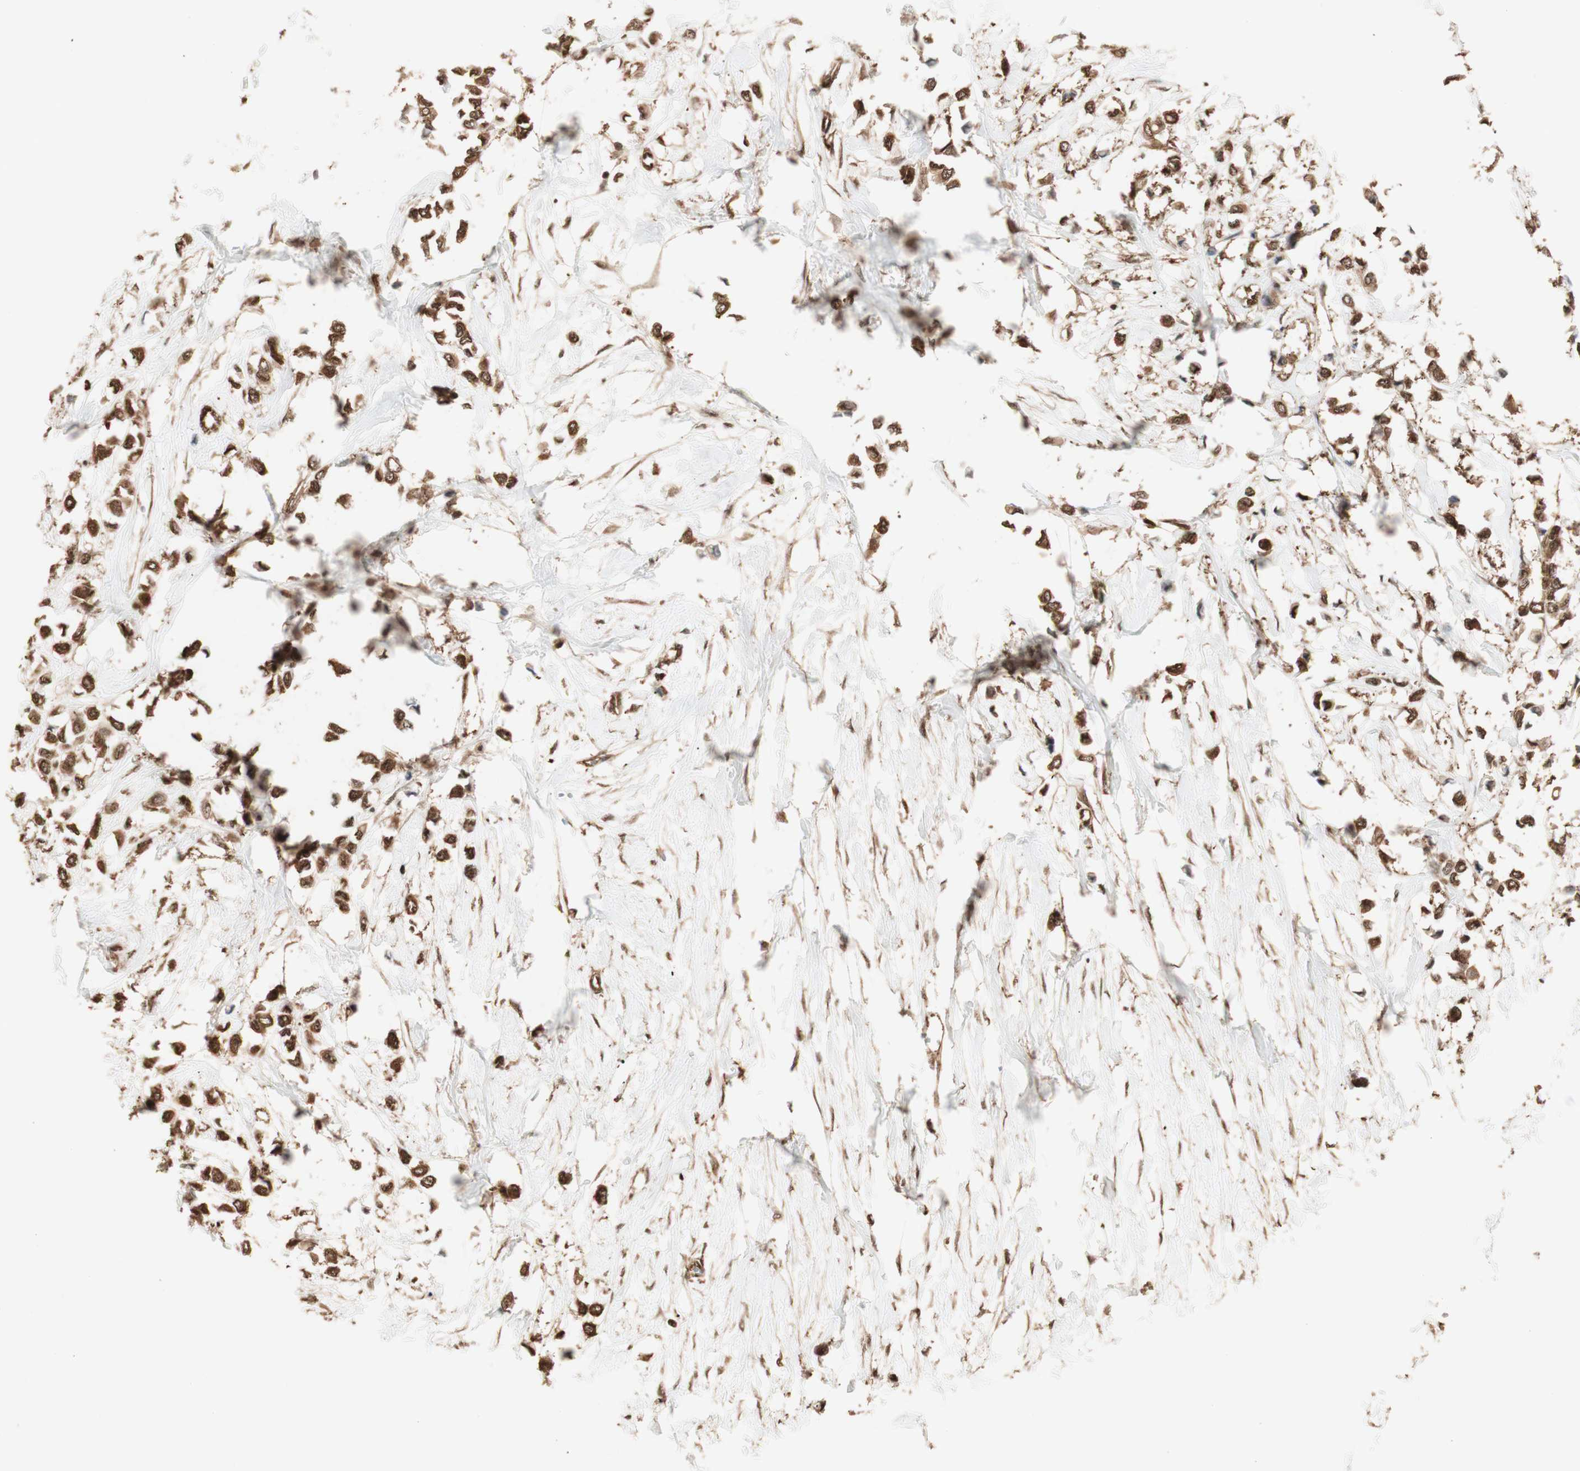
{"staining": {"intensity": "strong", "quantity": ">75%", "location": "cytoplasmic/membranous,nuclear"}, "tissue": "breast cancer", "cell_type": "Tumor cells", "image_type": "cancer", "snomed": [{"axis": "morphology", "description": "Lobular carcinoma"}, {"axis": "topography", "description": "Breast"}], "caption": "Immunohistochemistry (IHC) staining of breast cancer, which reveals high levels of strong cytoplasmic/membranous and nuclear staining in approximately >75% of tumor cells indicating strong cytoplasmic/membranous and nuclear protein expression. The staining was performed using DAB (brown) for protein detection and nuclei were counterstained in hematoxylin (blue).", "gene": "YWHAB", "patient": {"sex": "female", "age": 51}}